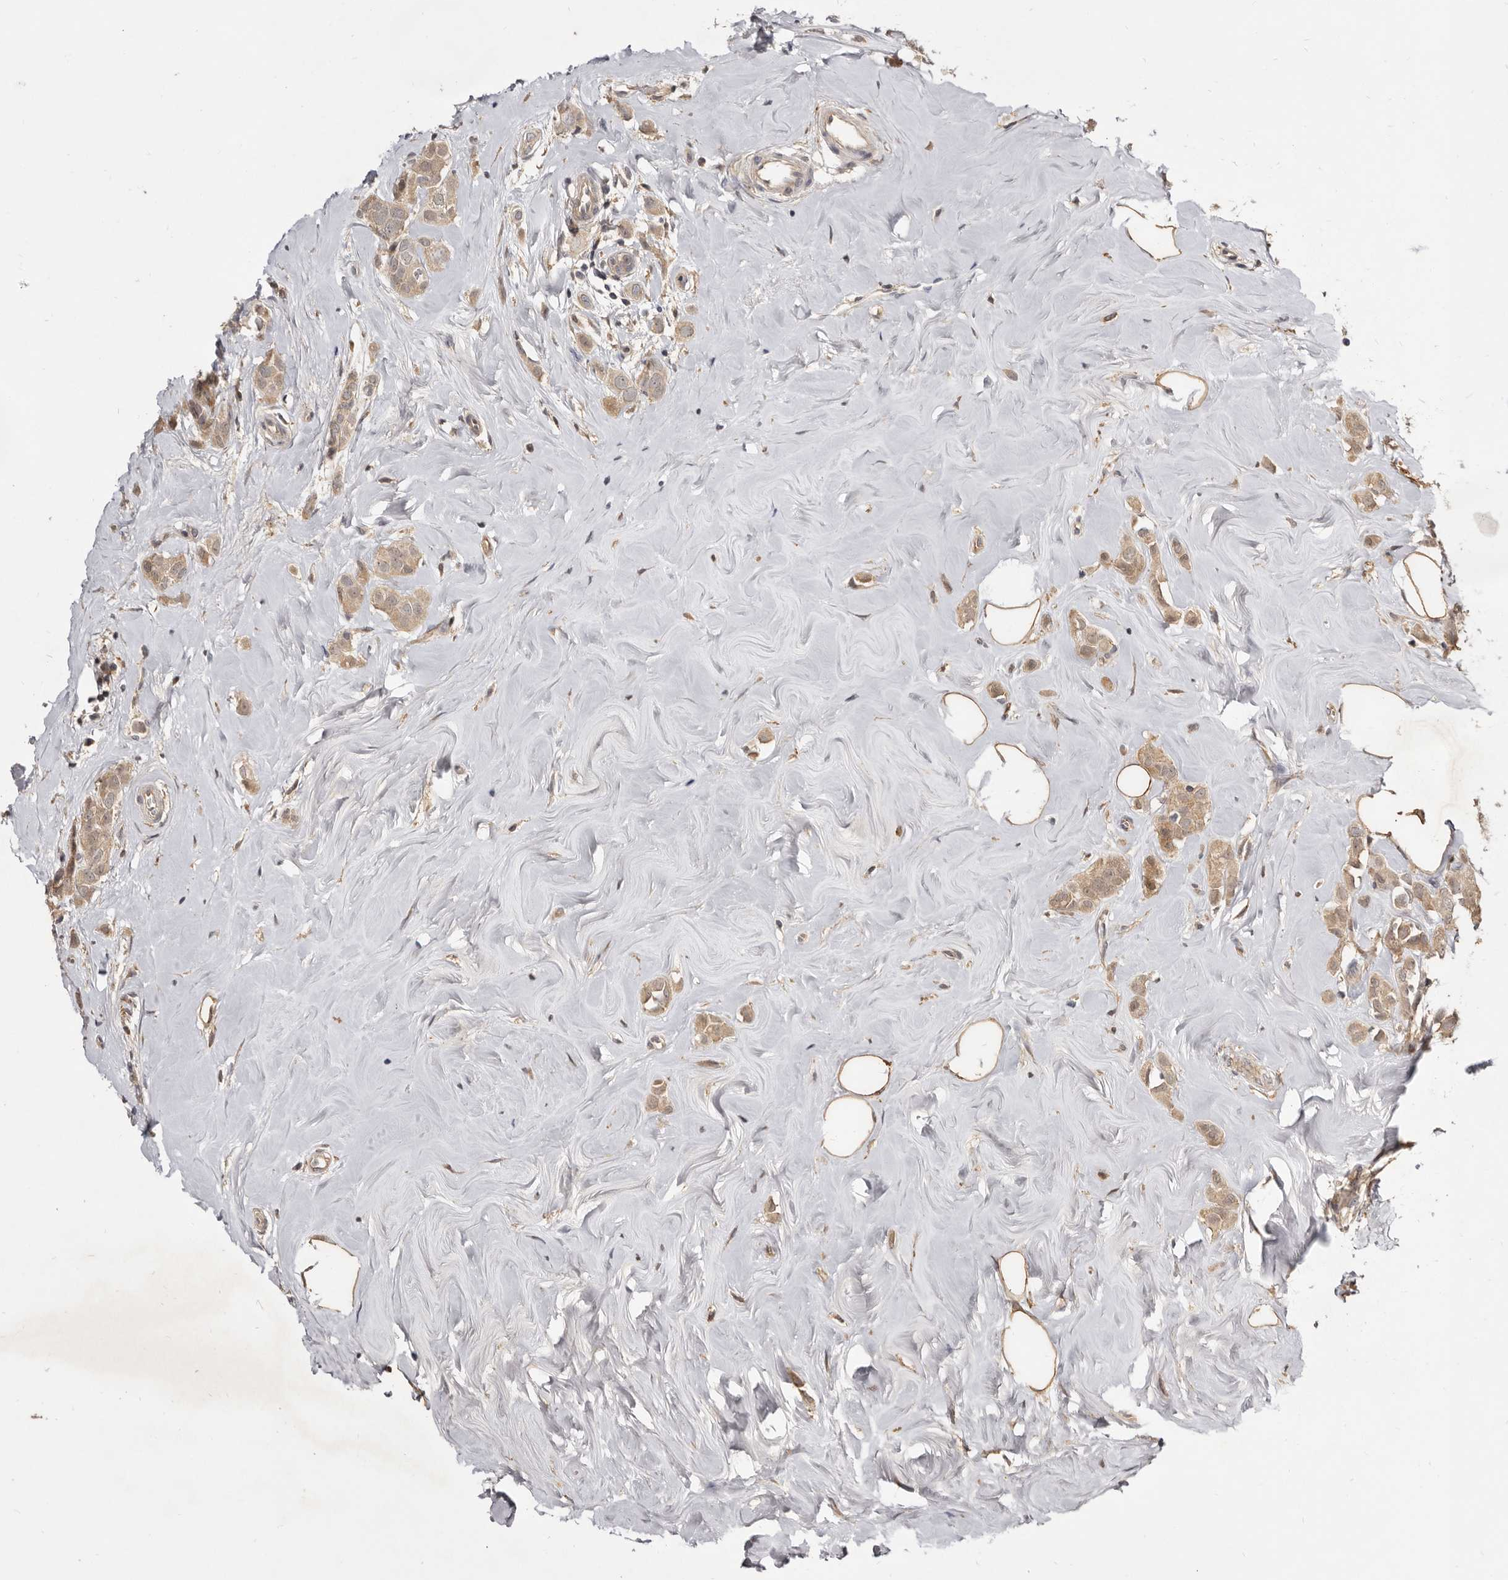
{"staining": {"intensity": "moderate", "quantity": ">75%", "location": "cytoplasmic/membranous"}, "tissue": "breast cancer", "cell_type": "Tumor cells", "image_type": "cancer", "snomed": [{"axis": "morphology", "description": "Lobular carcinoma"}, {"axis": "topography", "description": "Breast"}], "caption": "Breast lobular carcinoma stained with IHC reveals moderate cytoplasmic/membranous expression in about >75% of tumor cells. (DAB (3,3'-diaminobenzidine) = brown stain, brightfield microscopy at high magnification).", "gene": "INAVA", "patient": {"sex": "female", "age": 47}}